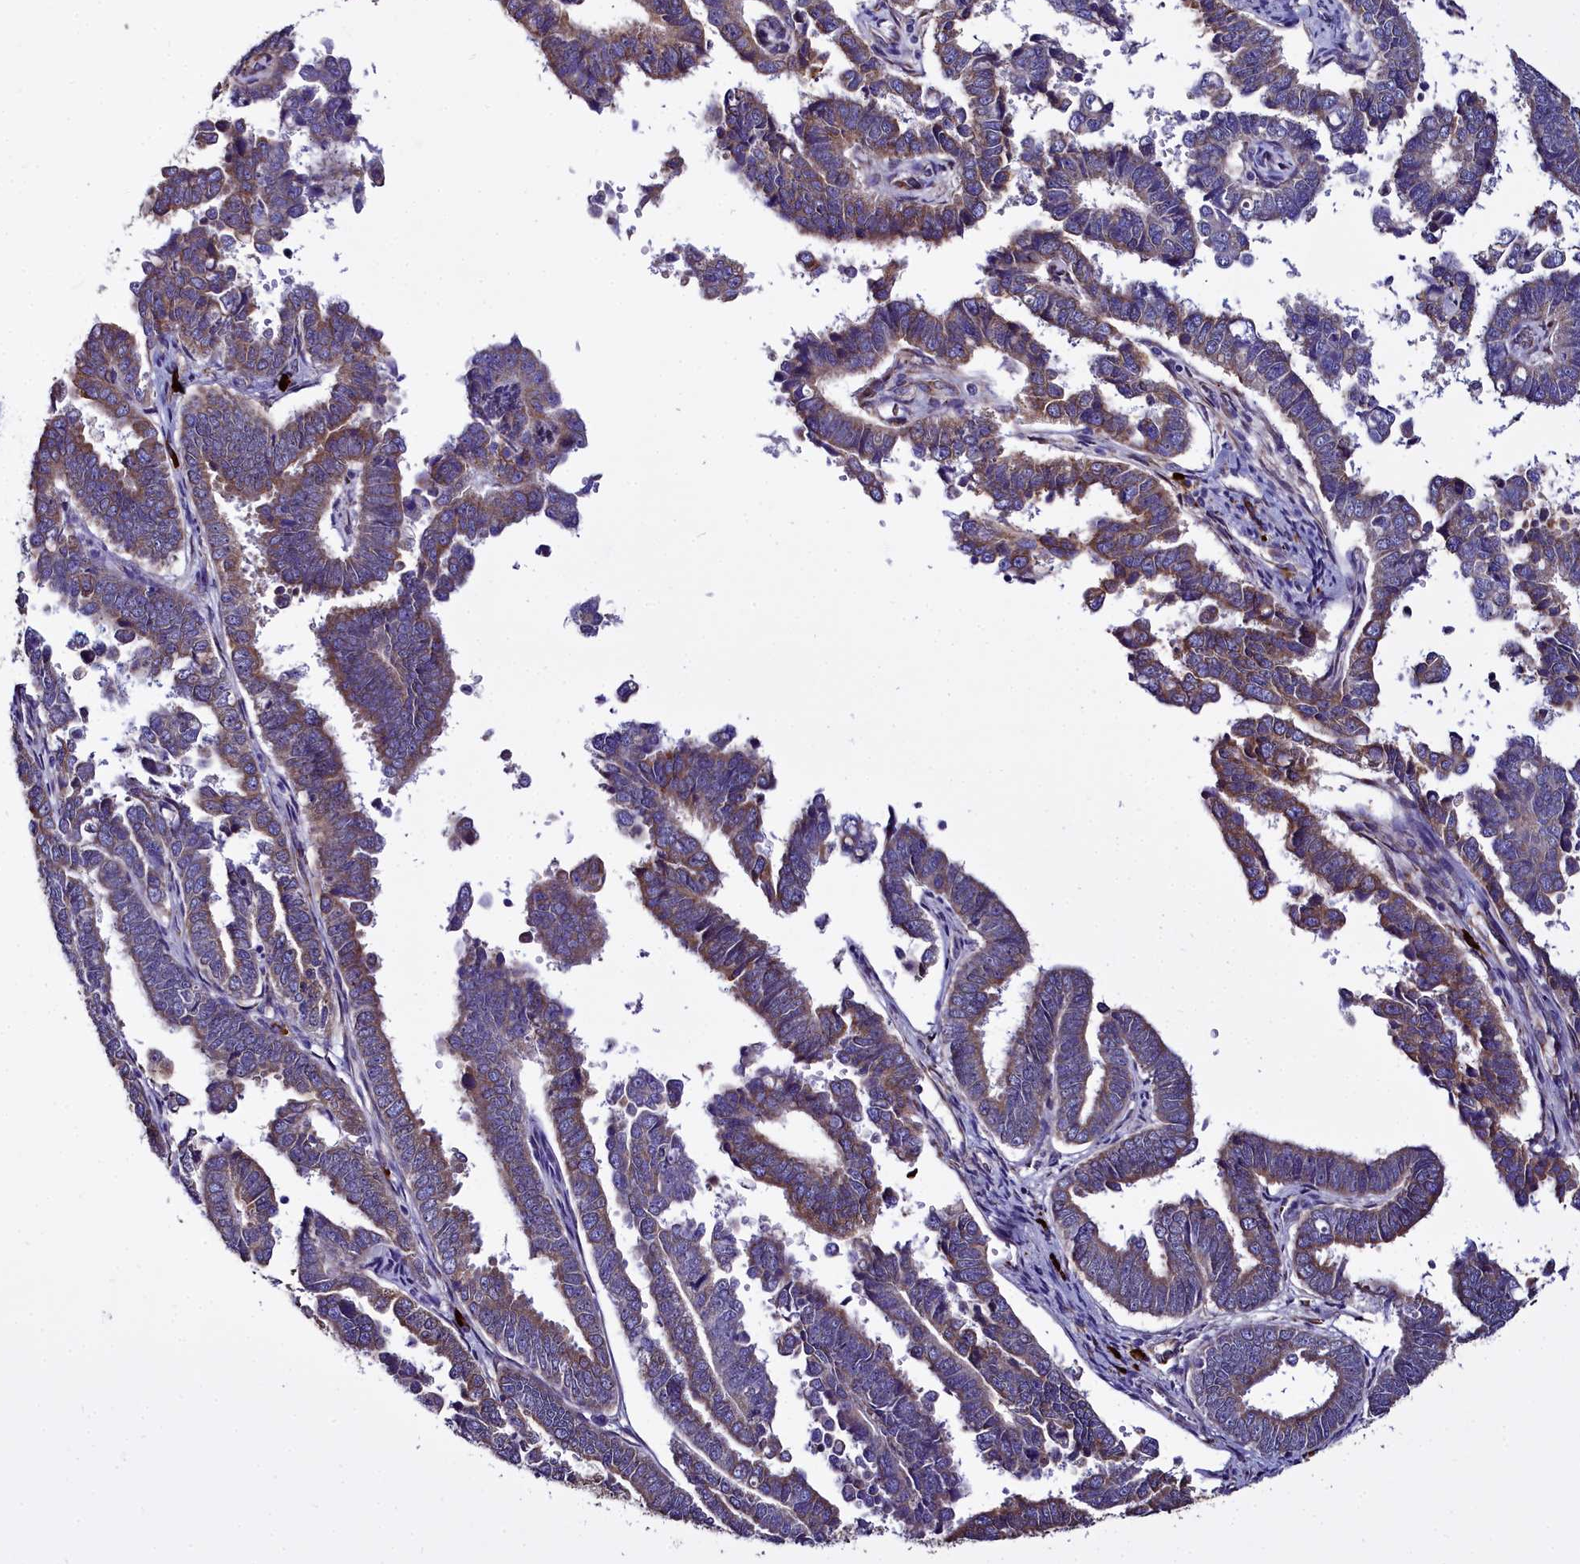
{"staining": {"intensity": "moderate", "quantity": ">75%", "location": "cytoplasmic/membranous"}, "tissue": "endometrial cancer", "cell_type": "Tumor cells", "image_type": "cancer", "snomed": [{"axis": "morphology", "description": "Adenocarcinoma, NOS"}, {"axis": "topography", "description": "Endometrium"}], "caption": "Moderate cytoplasmic/membranous expression is seen in about >75% of tumor cells in endometrial cancer (adenocarcinoma).", "gene": "TXNDC5", "patient": {"sex": "female", "age": 75}}